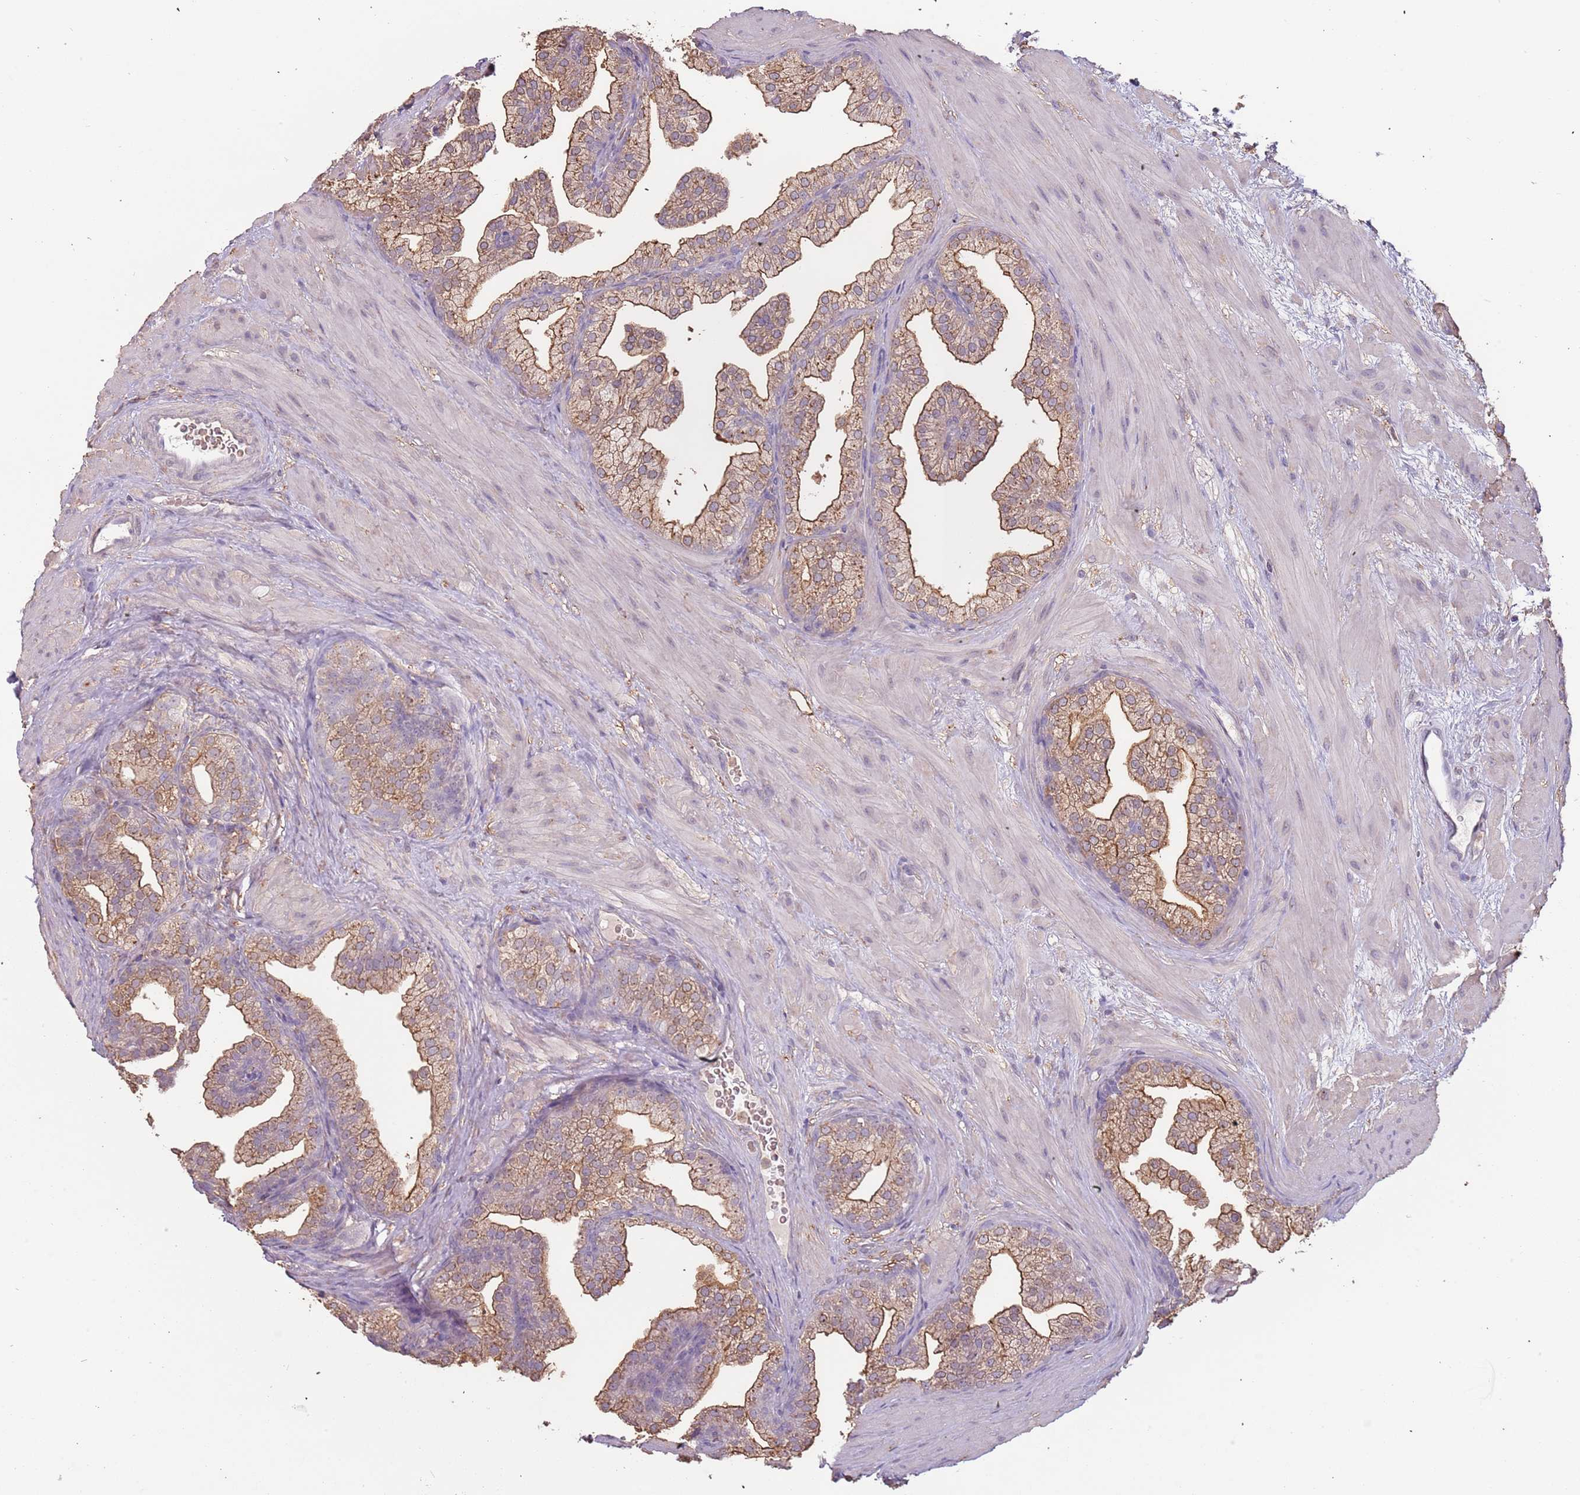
{"staining": {"intensity": "moderate", "quantity": ">75%", "location": "cytoplasmic/membranous"}, "tissue": "prostate", "cell_type": "Glandular cells", "image_type": "normal", "snomed": [{"axis": "morphology", "description": "Normal tissue, NOS"}, {"axis": "topography", "description": "Prostate"}], "caption": "Protein analysis of unremarkable prostate reveals moderate cytoplasmic/membranous staining in approximately >75% of glandular cells. Ihc stains the protein of interest in brown and the nuclei are stained blue.", "gene": "ATOSB", "patient": {"sex": "male", "age": 37}}